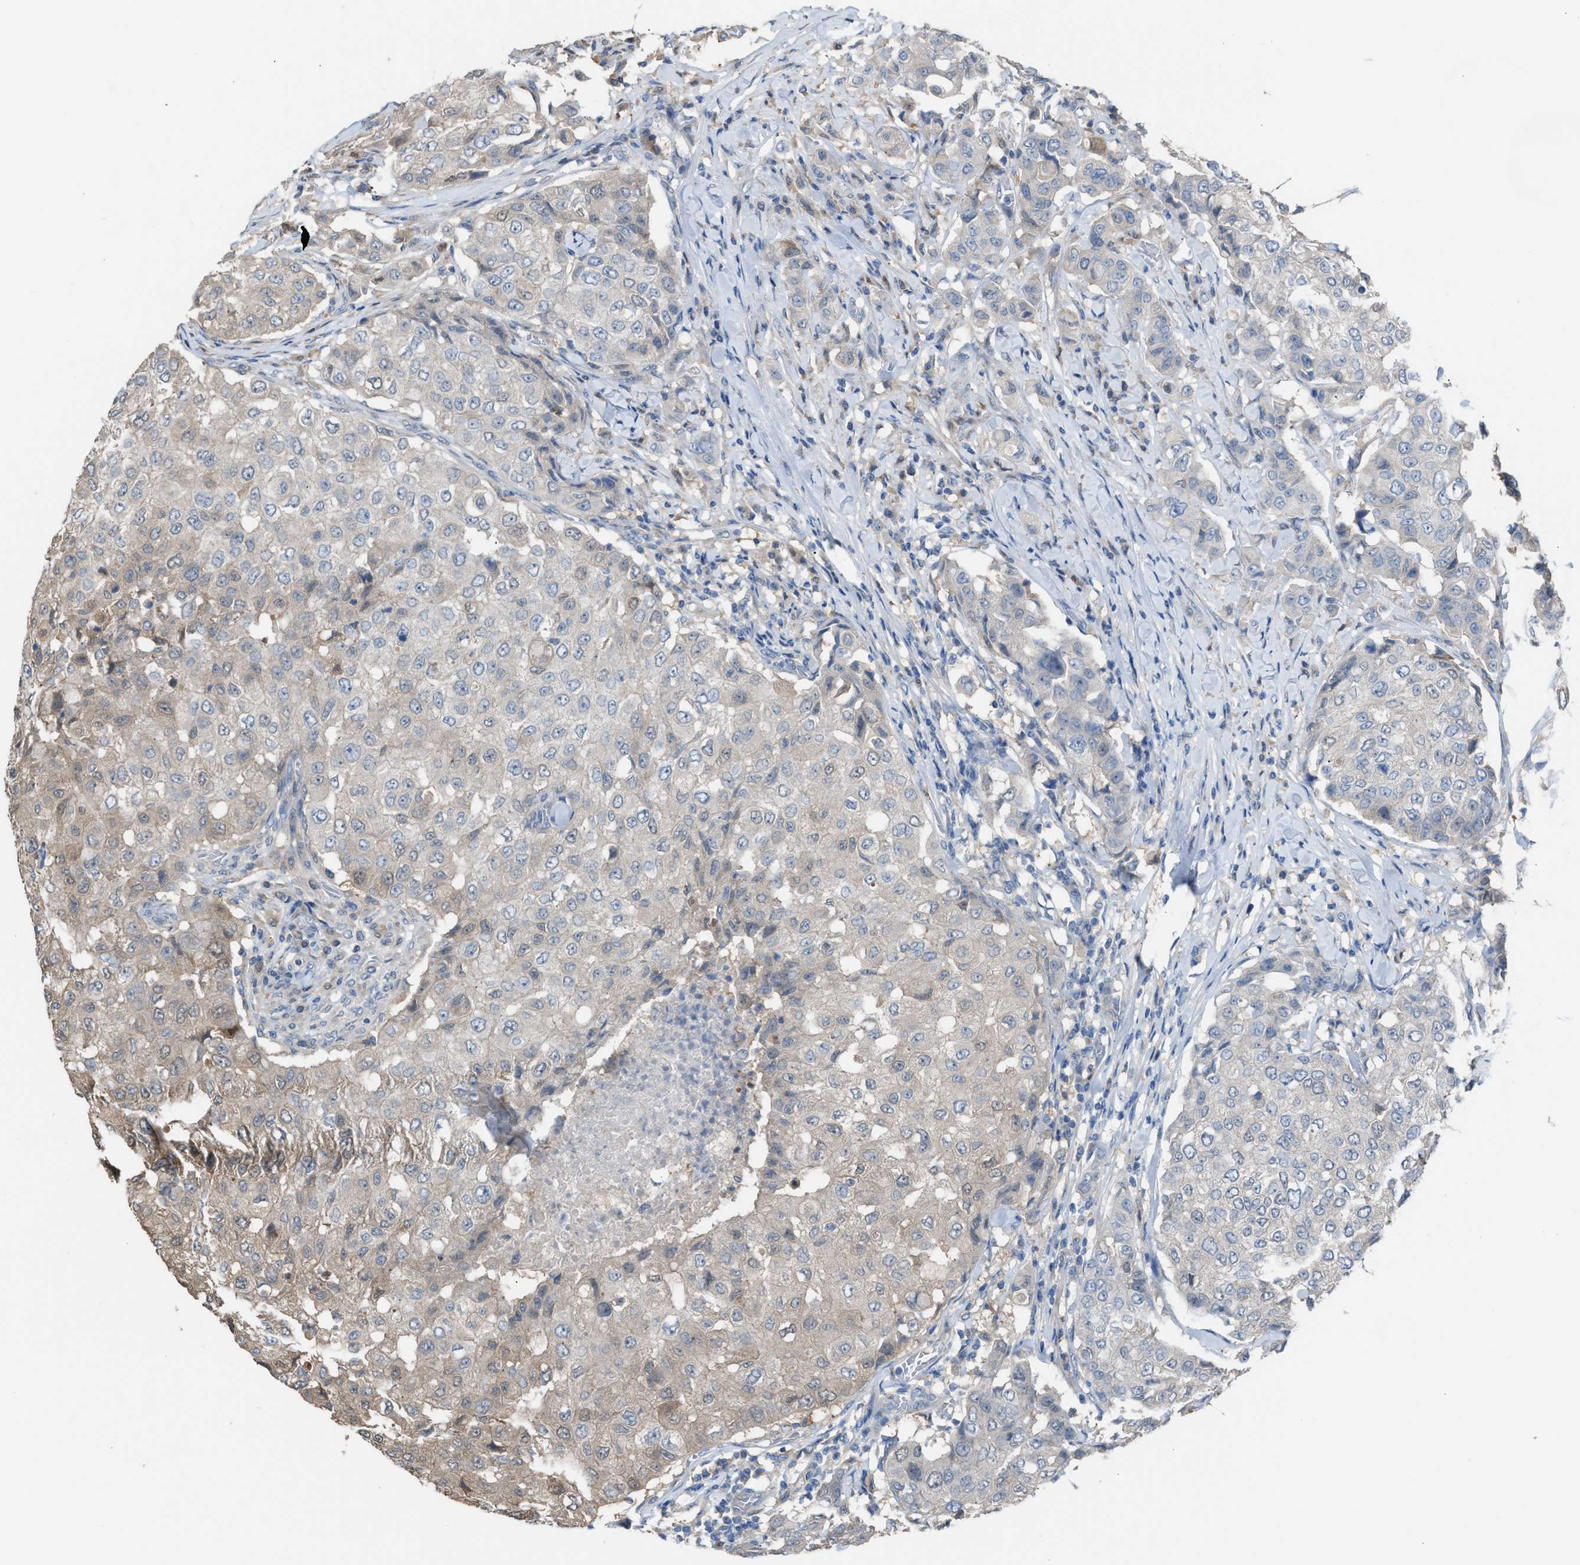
{"staining": {"intensity": "weak", "quantity": "<25%", "location": "cytoplasmic/membranous"}, "tissue": "breast cancer", "cell_type": "Tumor cells", "image_type": "cancer", "snomed": [{"axis": "morphology", "description": "Duct carcinoma"}, {"axis": "topography", "description": "Breast"}], "caption": "This is an IHC image of human invasive ductal carcinoma (breast). There is no positivity in tumor cells.", "gene": "NQO2", "patient": {"sex": "female", "age": 27}}